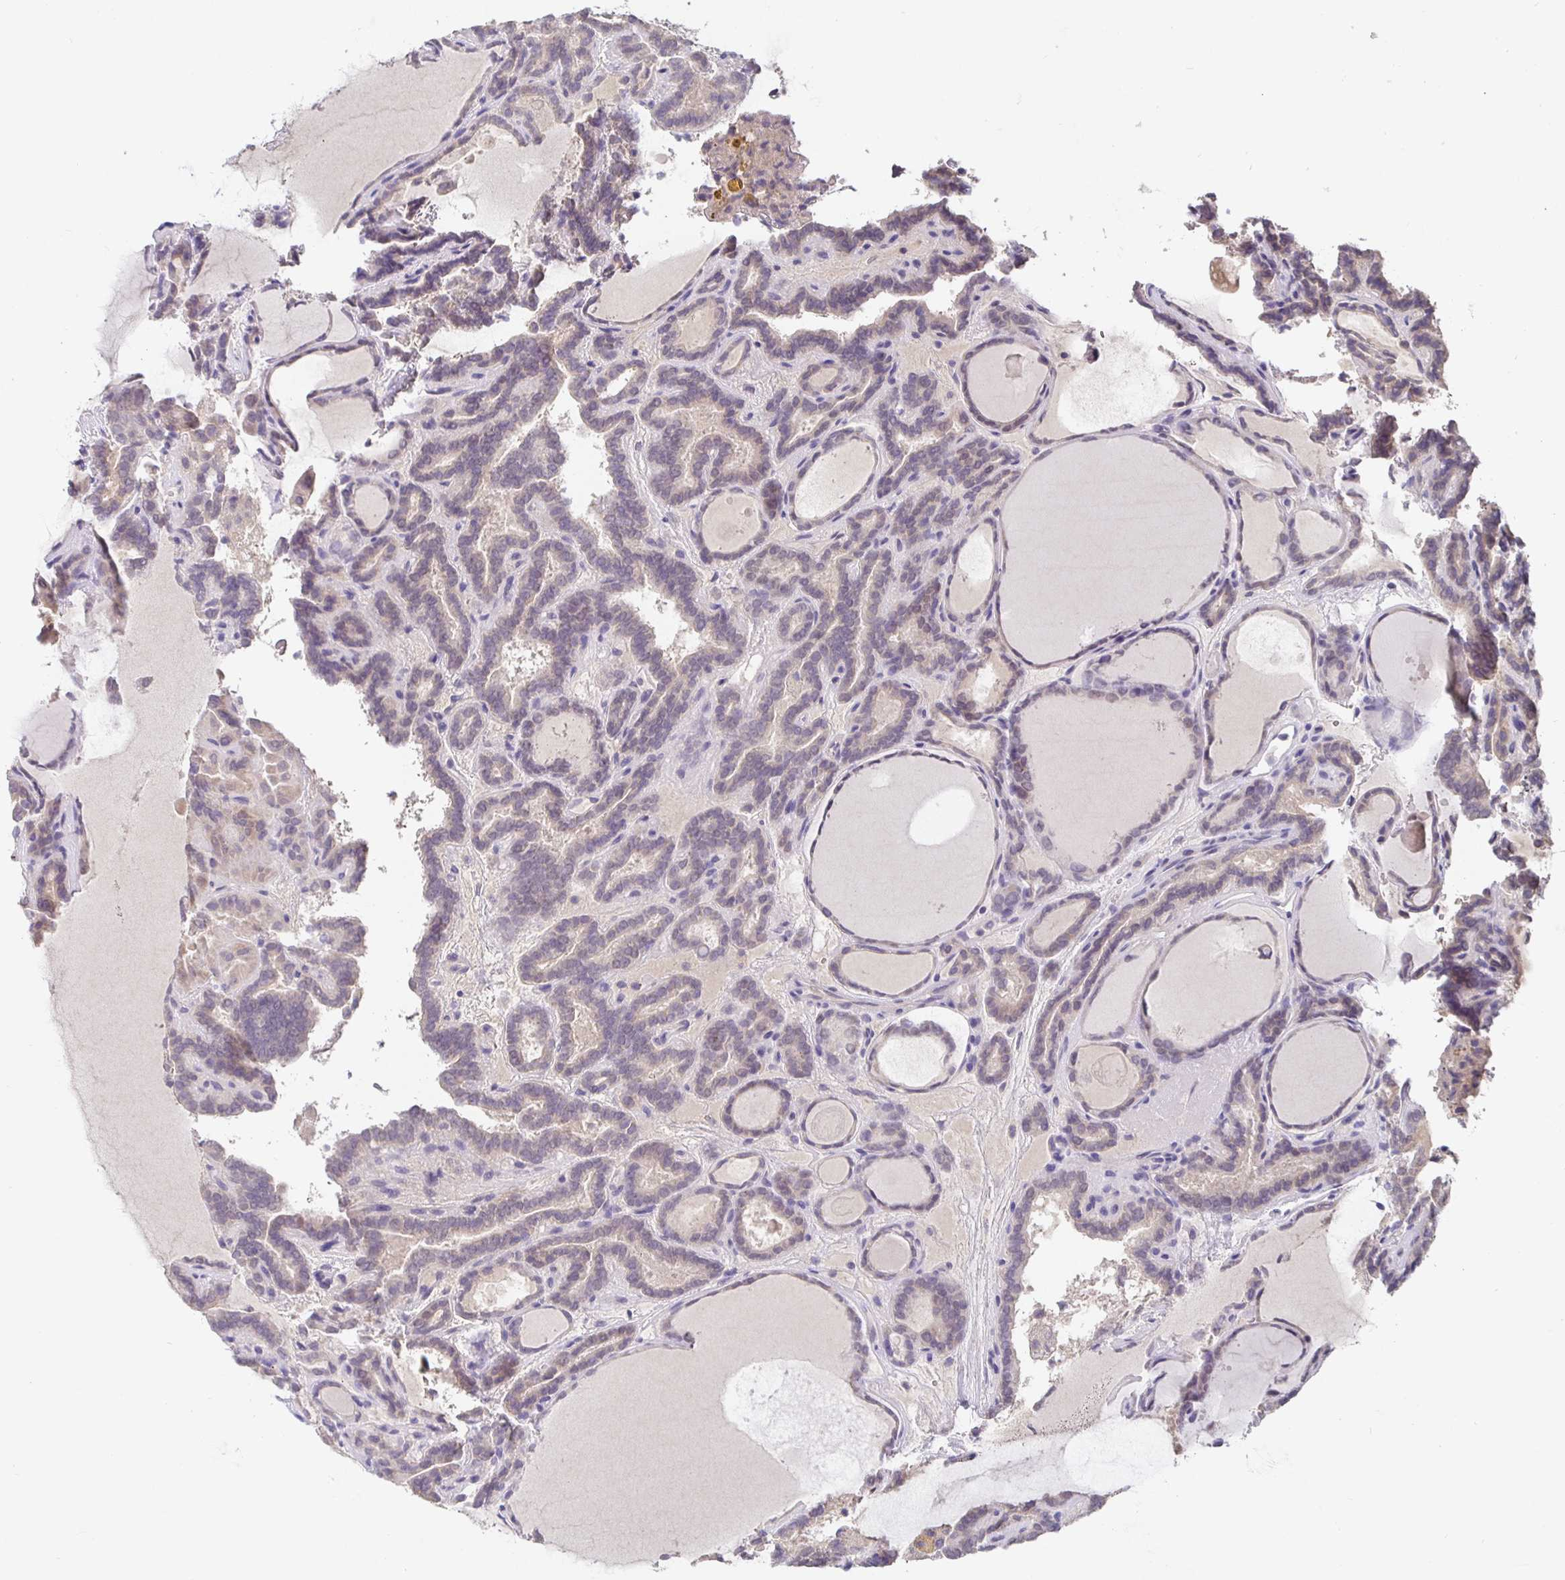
{"staining": {"intensity": "negative", "quantity": "none", "location": "none"}, "tissue": "thyroid cancer", "cell_type": "Tumor cells", "image_type": "cancer", "snomed": [{"axis": "morphology", "description": "Papillary adenocarcinoma, NOS"}, {"axis": "topography", "description": "Thyroid gland"}], "caption": "High power microscopy micrograph of an immunohistochemistry (IHC) photomicrograph of thyroid cancer, revealing no significant expression in tumor cells.", "gene": "SATB1", "patient": {"sex": "female", "age": 46}}